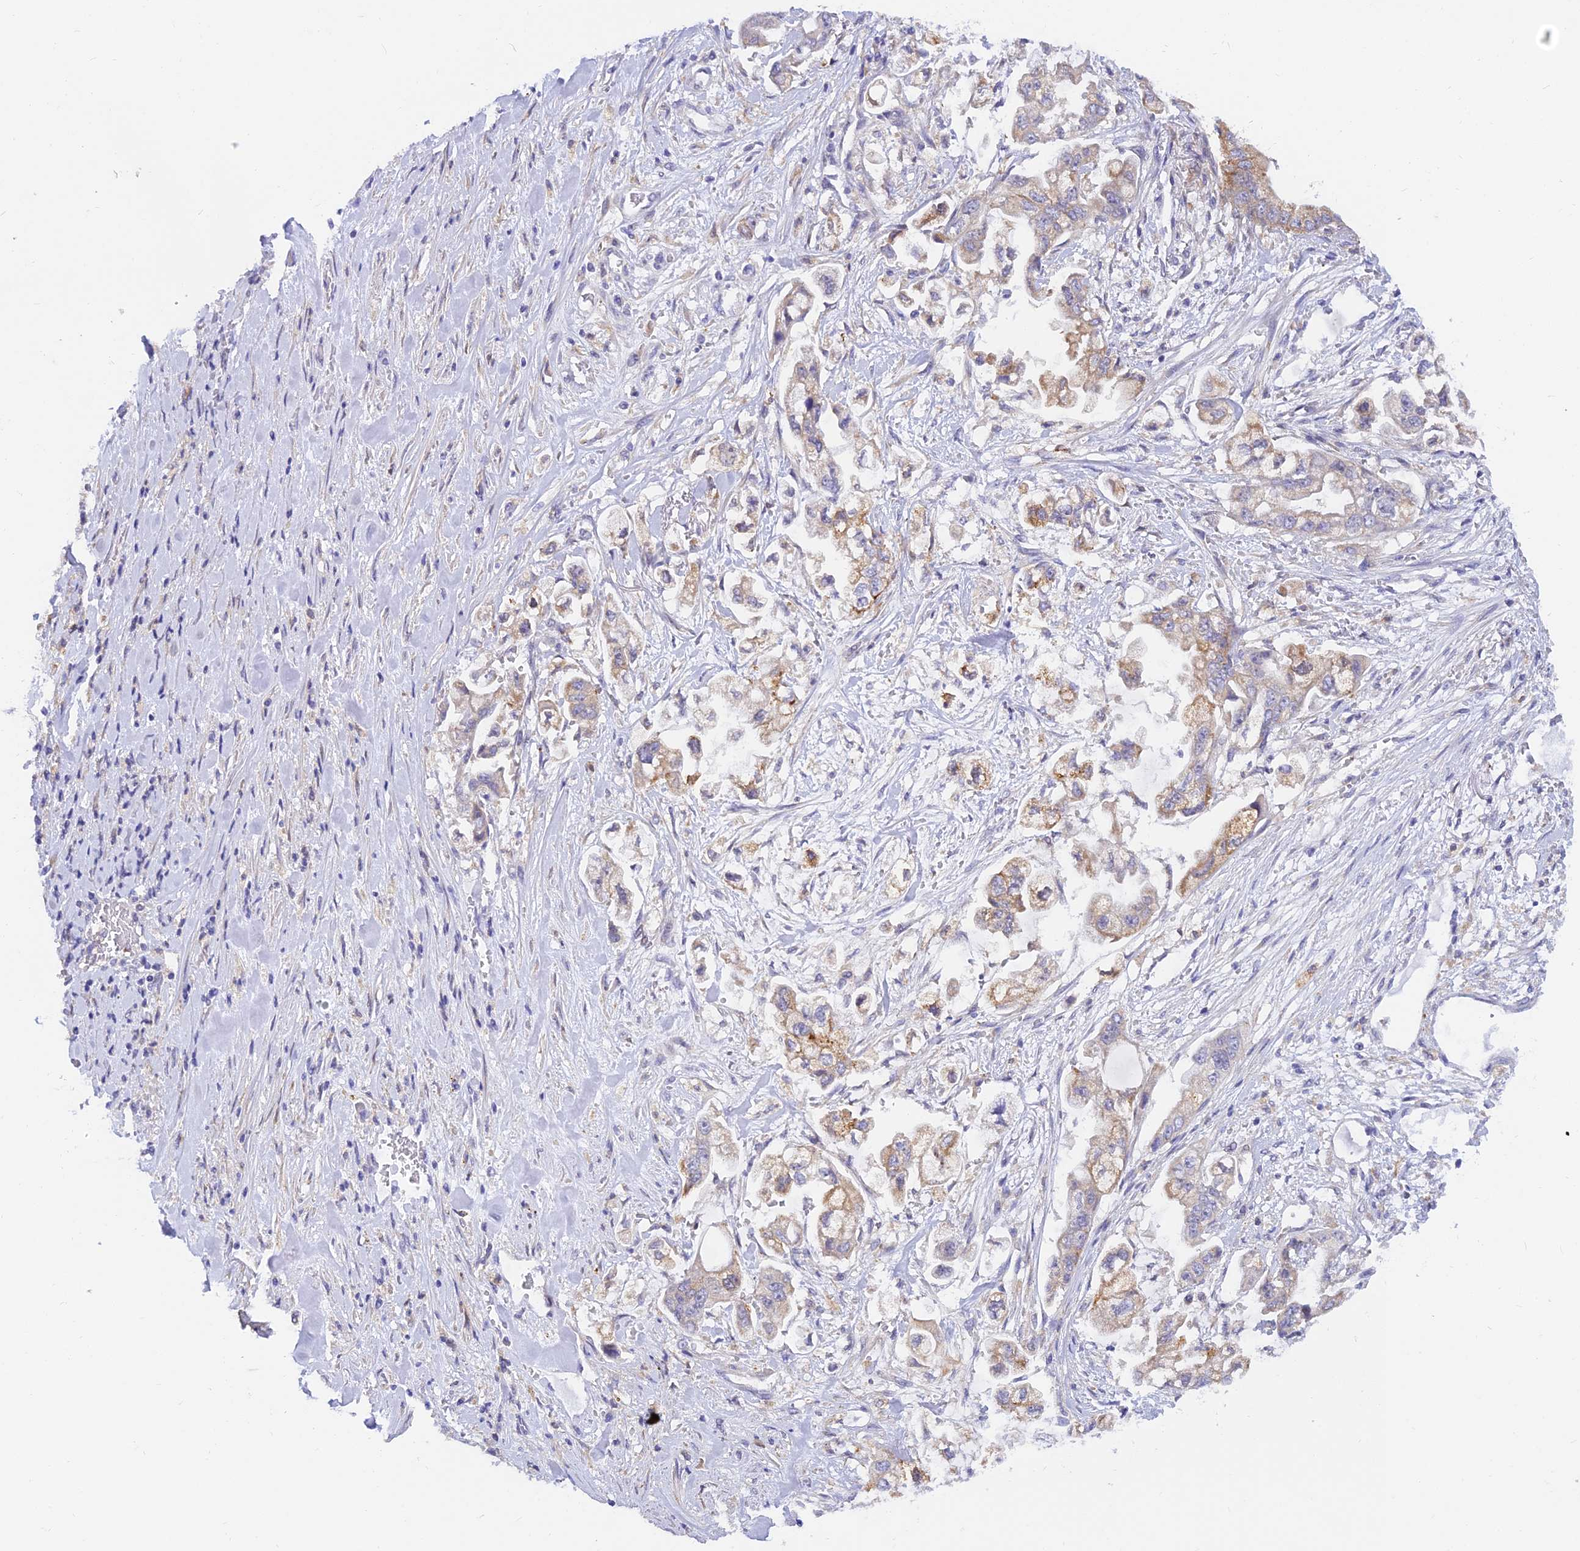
{"staining": {"intensity": "weak", "quantity": "25%-75%", "location": "cytoplasmic/membranous"}, "tissue": "stomach cancer", "cell_type": "Tumor cells", "image_type": "cancer", "snomed": [{"axis": "morphology", "description": "Adenocarcinoma, NOS"}, {"axis": "topography", "description": "Stomach"}], "caption": "The histopathology image exhibits staining of stomach cancer, revealing weak cytoplasmic/membranous protein staining (brown color) within tumor cells.", "gene": "ARL8B", "patient": {"sex": "male", "age": 62}}